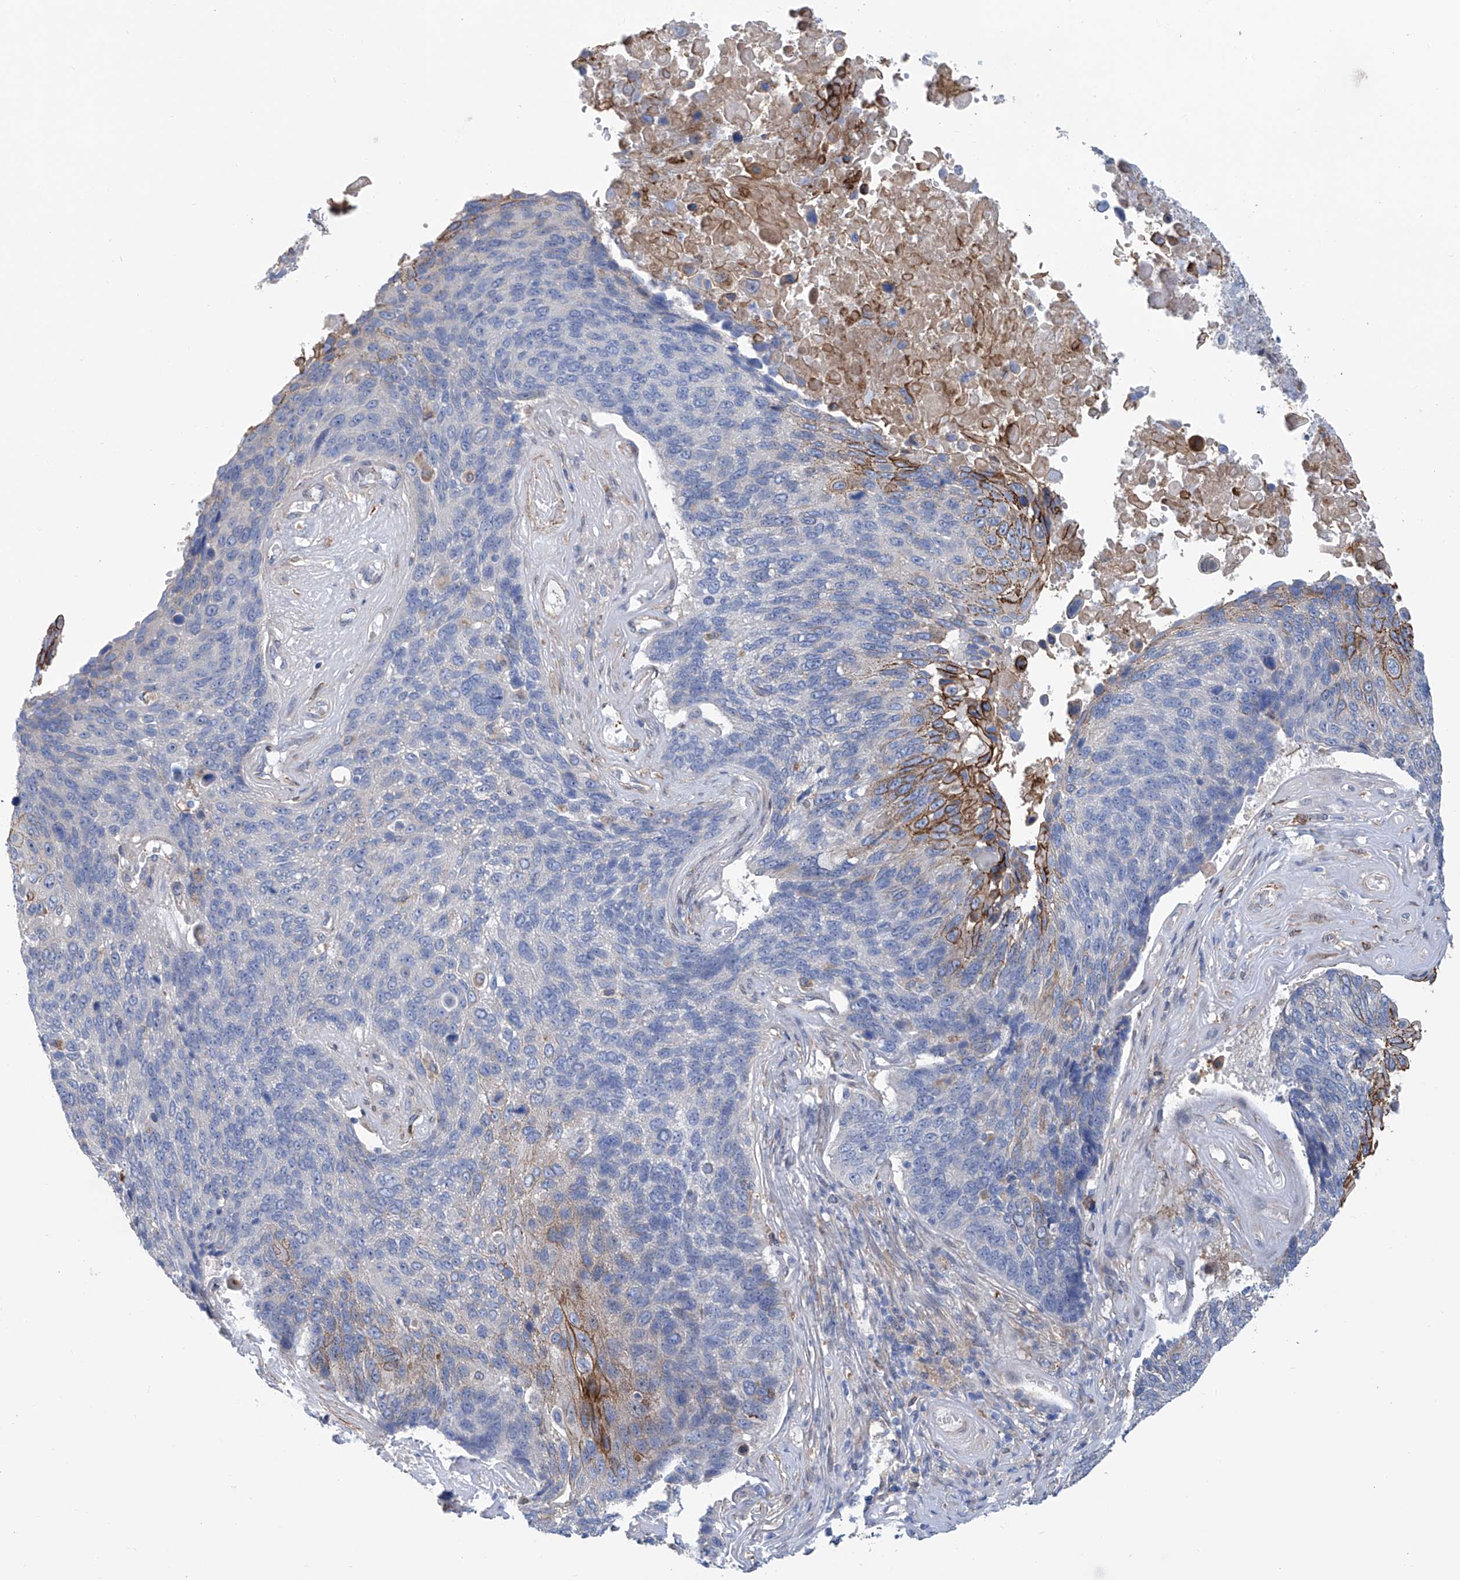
{"staining": {"intensity": "strong", "quantity": "<25%", "location": "cytoplasmic/membranous"}, "tissue": "lung cancer", "cell_type": "Tumor cells", "image_type": "cancer", "snomed": [{"axis": "morphology", "description": "Squamous cell carcinoma, NOS"}, {"axis": "topography", "description": "Lung"}], "caption": "Immunohistochemical staining of squamous cell carcinoma (lung) exhibits medium levels of strong cytoplasmic/membranous staining in about <25% of tumor cells.", "gene": "TNN", "patient": {"sex": "male", "age": 66}}